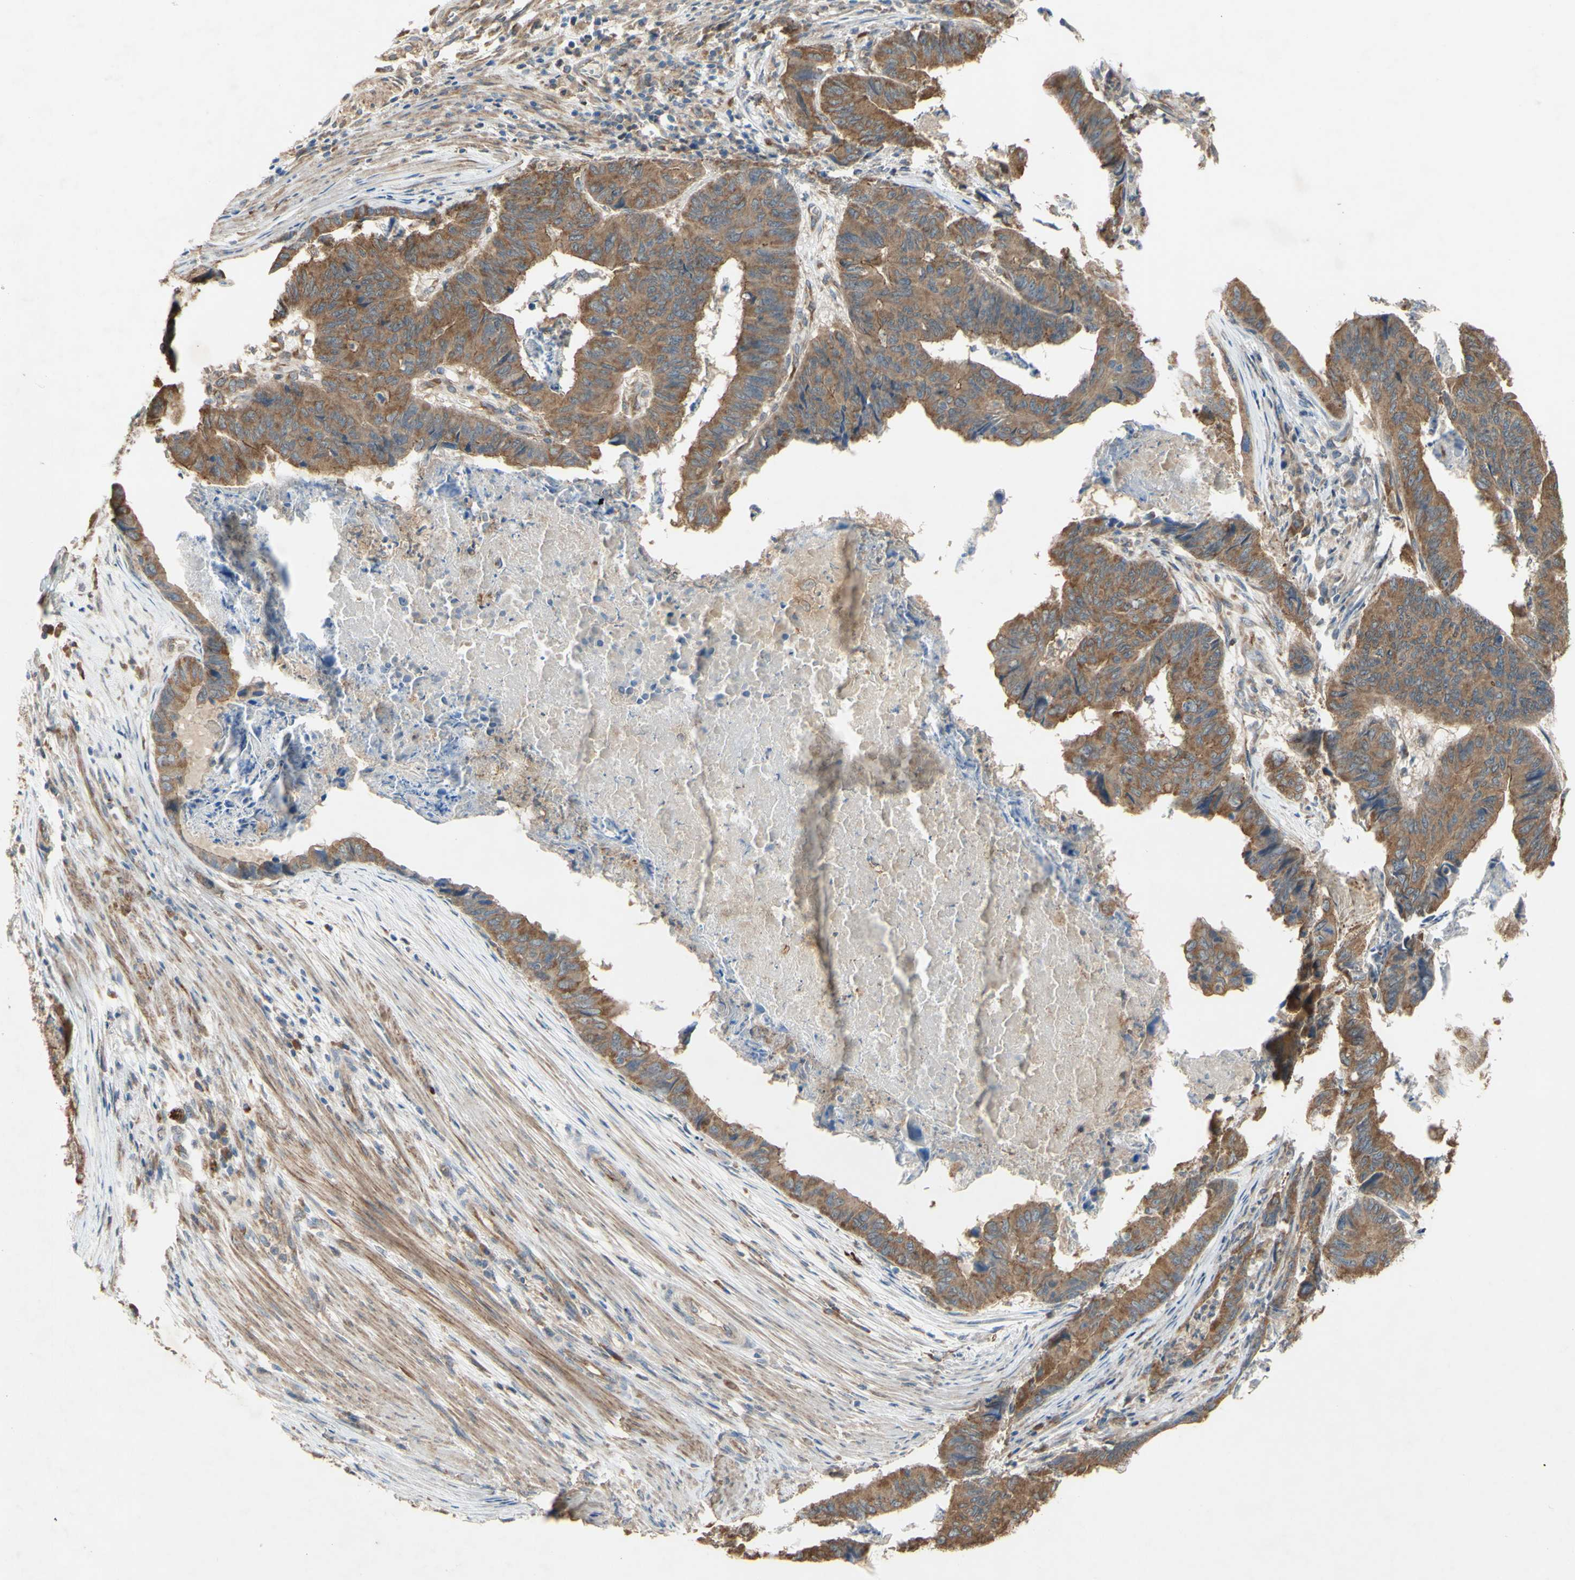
{"staining": {"intensity": "moderate", "quantity": ">75%", "location": "cytoplasmic/membranous"}, "tissue": "stomach cancer", "cell_type": "Tumor cells", "image_type": "cancer", "snomed": [{"axis": "morphology", "description": "Adenocarcinoma, NOS"}, {"axis": "topography", "description": "Stomach, lower"}], "caption": "IHC staining of stomach adenocarcinoma, which displays medium levels of moderate cytoplasmic/membranous expression in approximately >75% of tumor cells indicating moderate cytoplasmic/membranous protein positivity. The staining was performed using DAB (brown) for protein detection and nuclei were counterstained in hematoxylin (blue).", "gene": "PDGFB", "patient": {"sex": "male", "age": 77}}